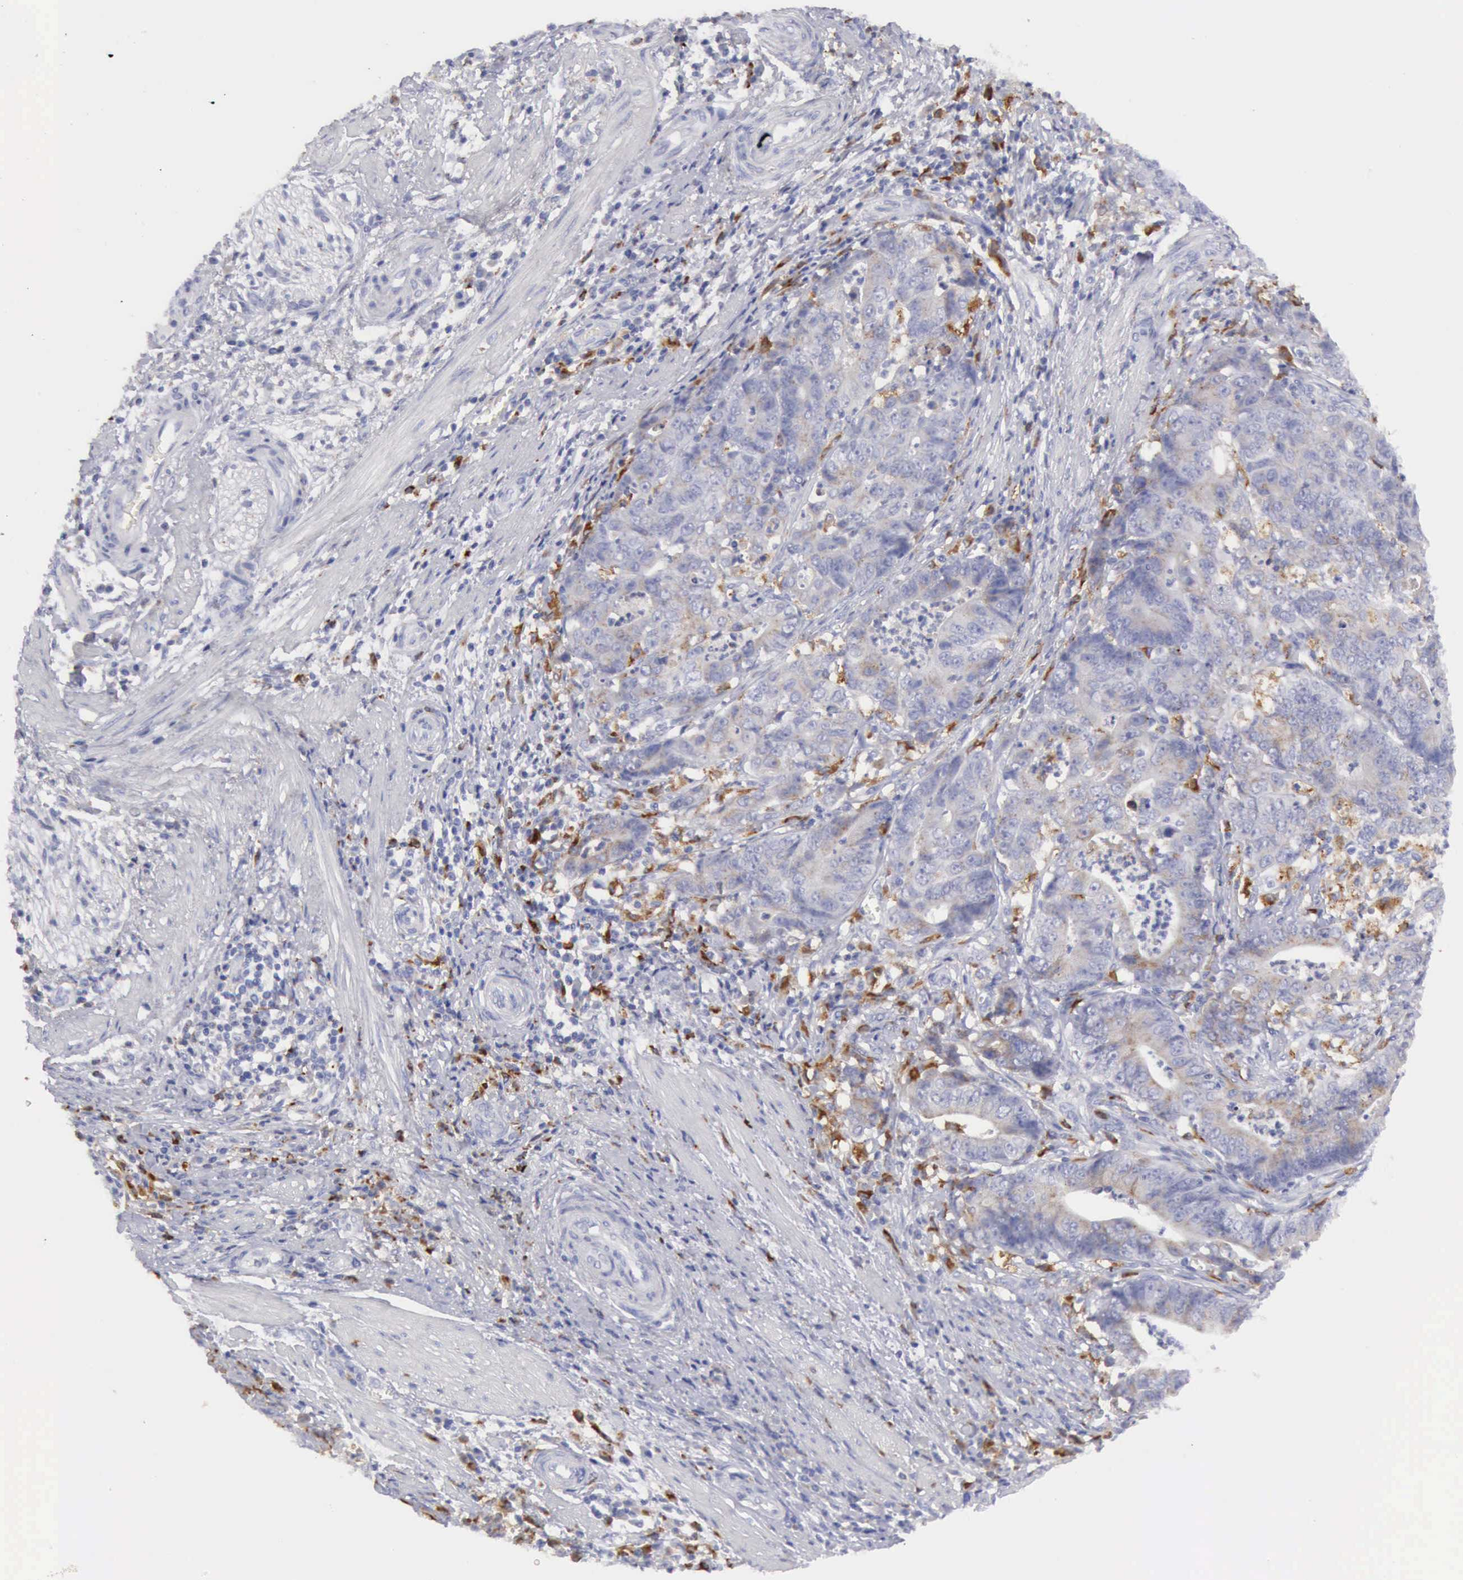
{"staining": {"intensity": "weak", "quantity": "25%-75%", "location": "cytoplasmic/membranous"}, "tissue": "stomach cancer", "cell_type": "Tumor cells", "image_type": "cancer", "snomed": [{"axis": "morphology", "description": "Adenocarcinoma, NOS"}, {"axis": "topography", "description": "Stomach, lower"}], "caption": "There is low levels of weak cytoplasmic/membranous expression in tumor cells of adenocarcinoma (stomach), as demonstrated by immunohistochemical staining (brown color).", "gene": "CTSS", "patient": {"sex": "female", "age": 86}}